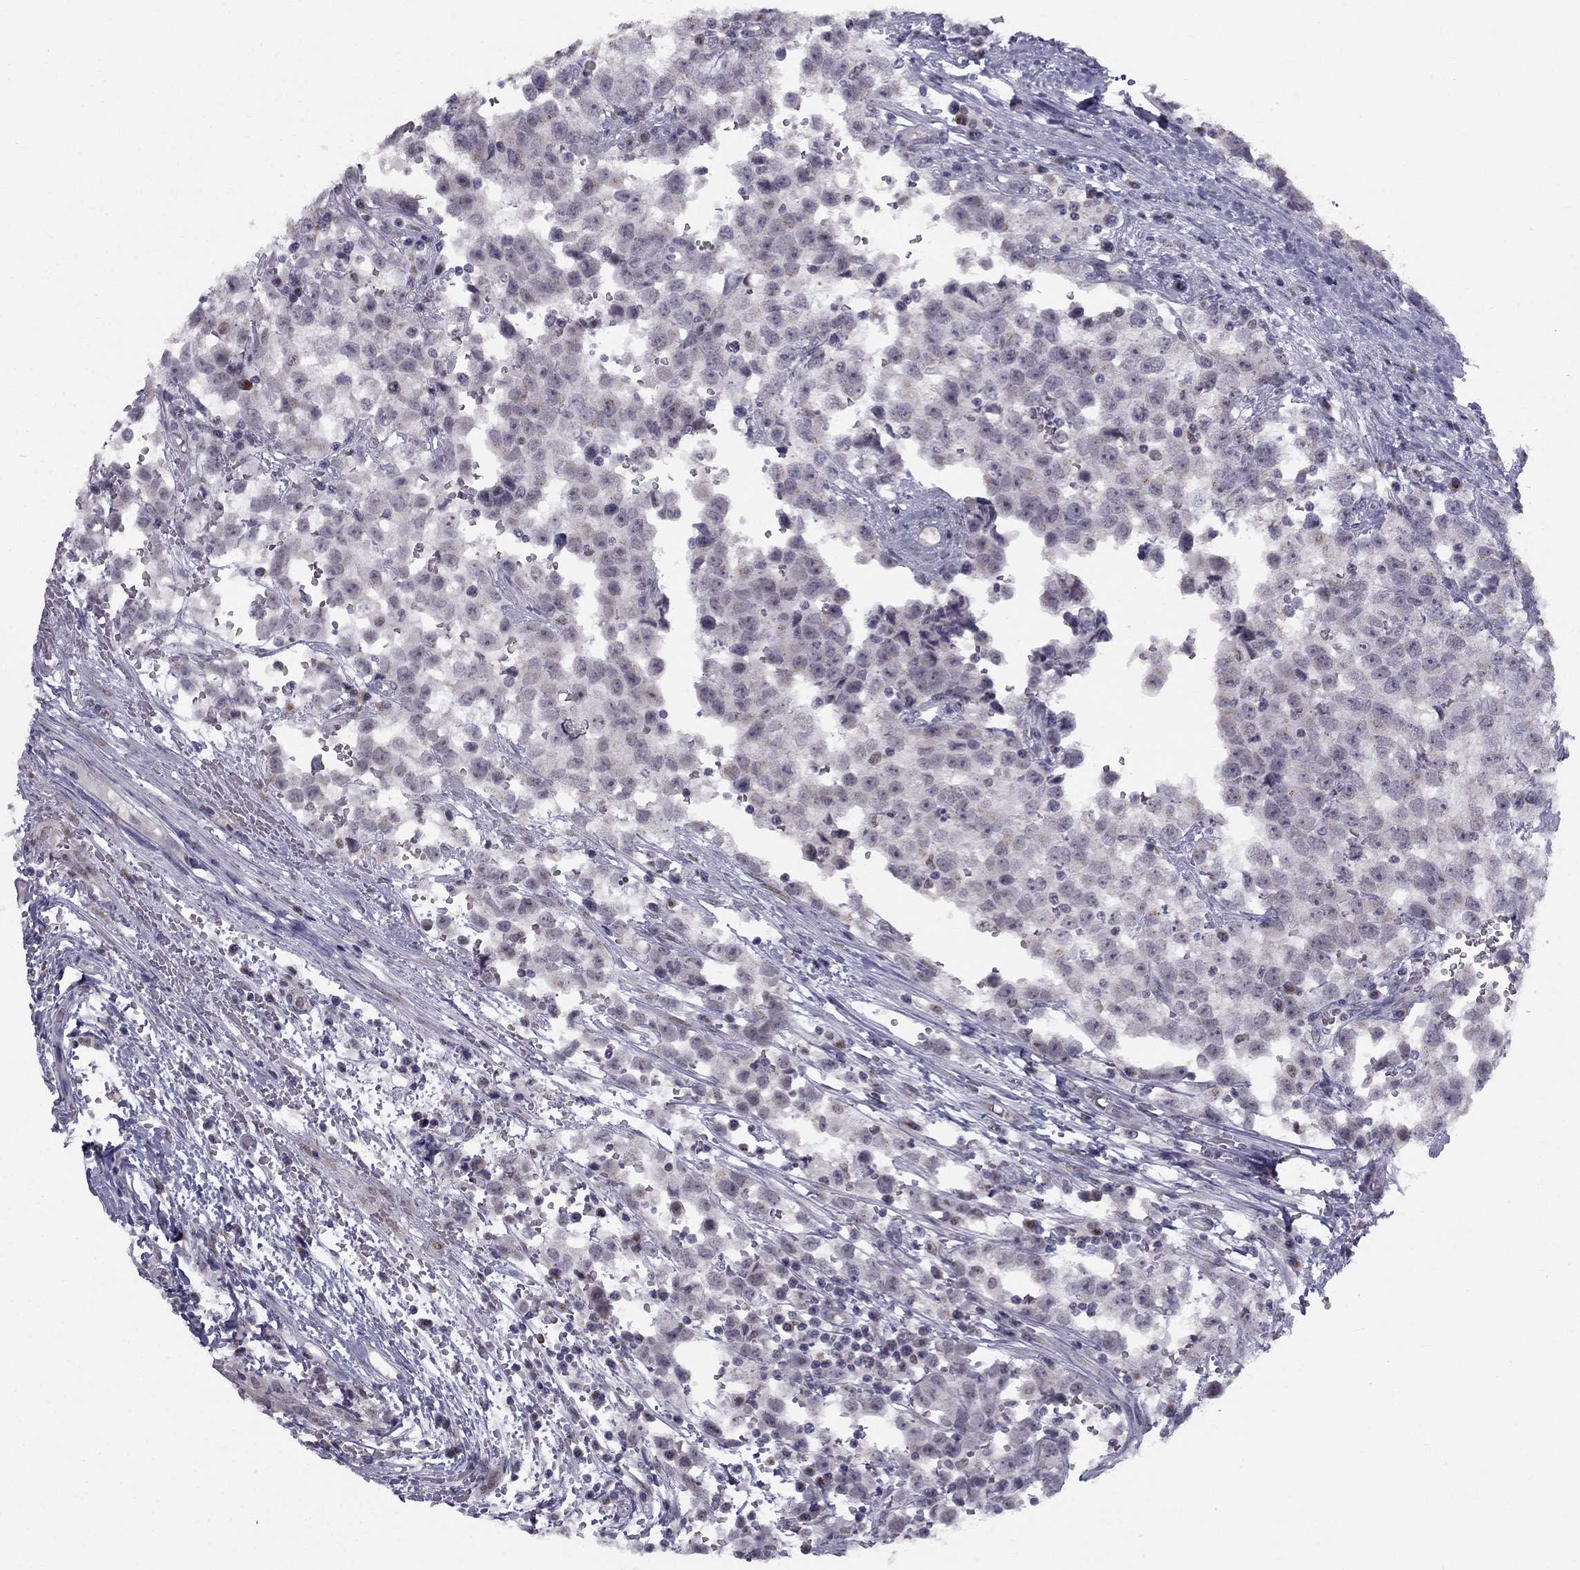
{"staining": {"intensity": "weak", "quantity": "<25%", "location": "cytoplasmic/membranous"}, "tissue": "testis cancer", "cell_type": "Tumor cells", "image_type": "cancer", "snomed": [{"axis": "morphology", "description": "Seminoma, NOS"}, {"axis": "topography", "description": "Testis"}], "caption": "Photomicrograph shows no protein staining in tumor cells of testis cancer (seminoma) tissue. Brightfield microscopy of immunohistochemistry stained with DAB (3,3'-diaminobenzidine) (brown) and hematoxylin (blue), captured at high magnification.", "gene": "TRPS1", "patient": {"sex": "male", "age": 34}}